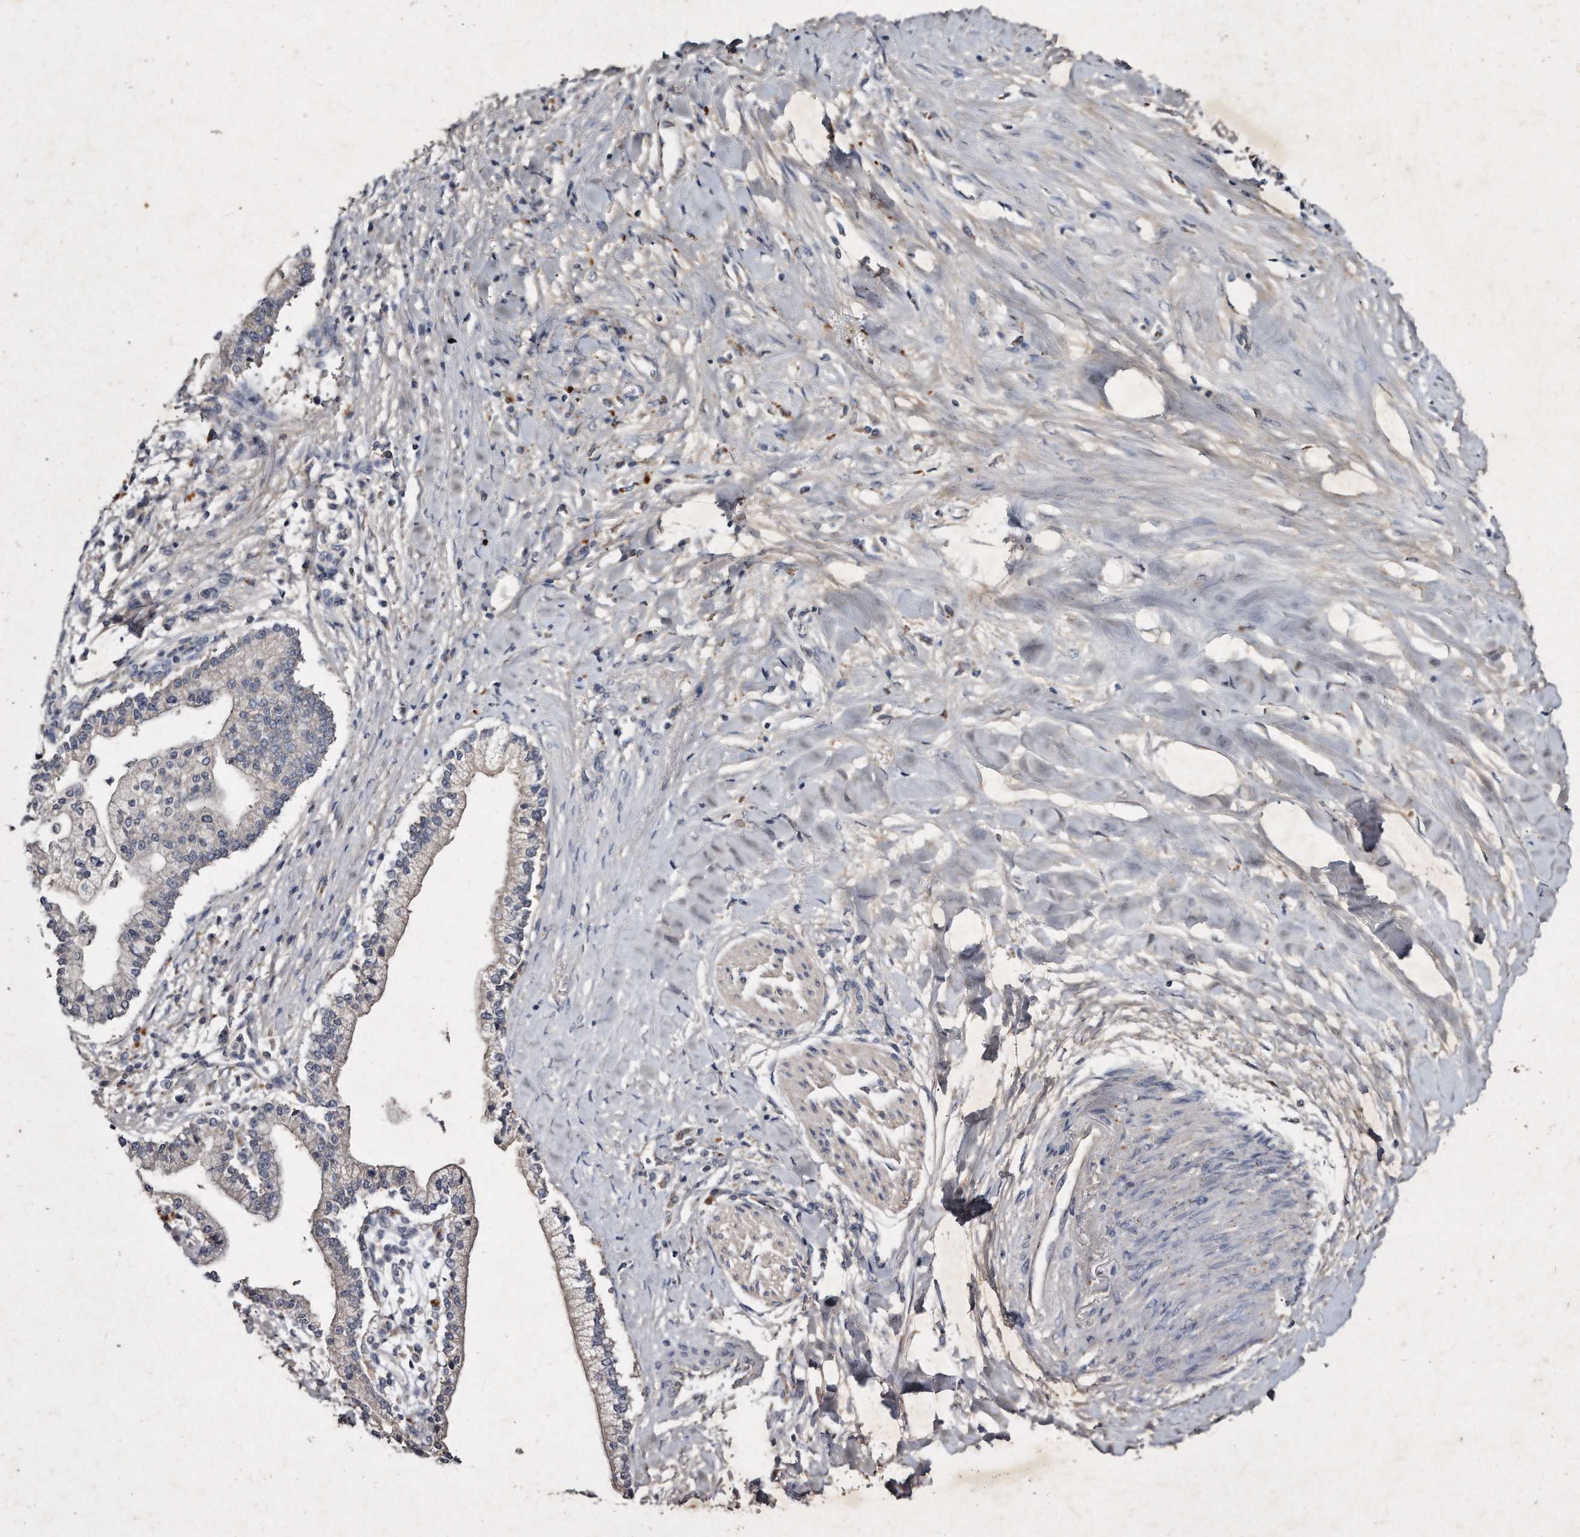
{"staining": {"intensity": "negative", "quantity": "none", "location": "none"}, "tissue": "liver cancer", "cell_type": "Tumor cells", "image_type": "cancer", "snomed": [{"axis": "morphology", "description": "Cholangiocarcinoma"}, {"axis": "topography", "description": "Liver"}], "caption": "Micrograph shows no protein staining in tumor cells of cholangiocarcinoma (liver) tissue.", "gene": "KLHDC3", "patient": {"sex": "male", "age": 50}}